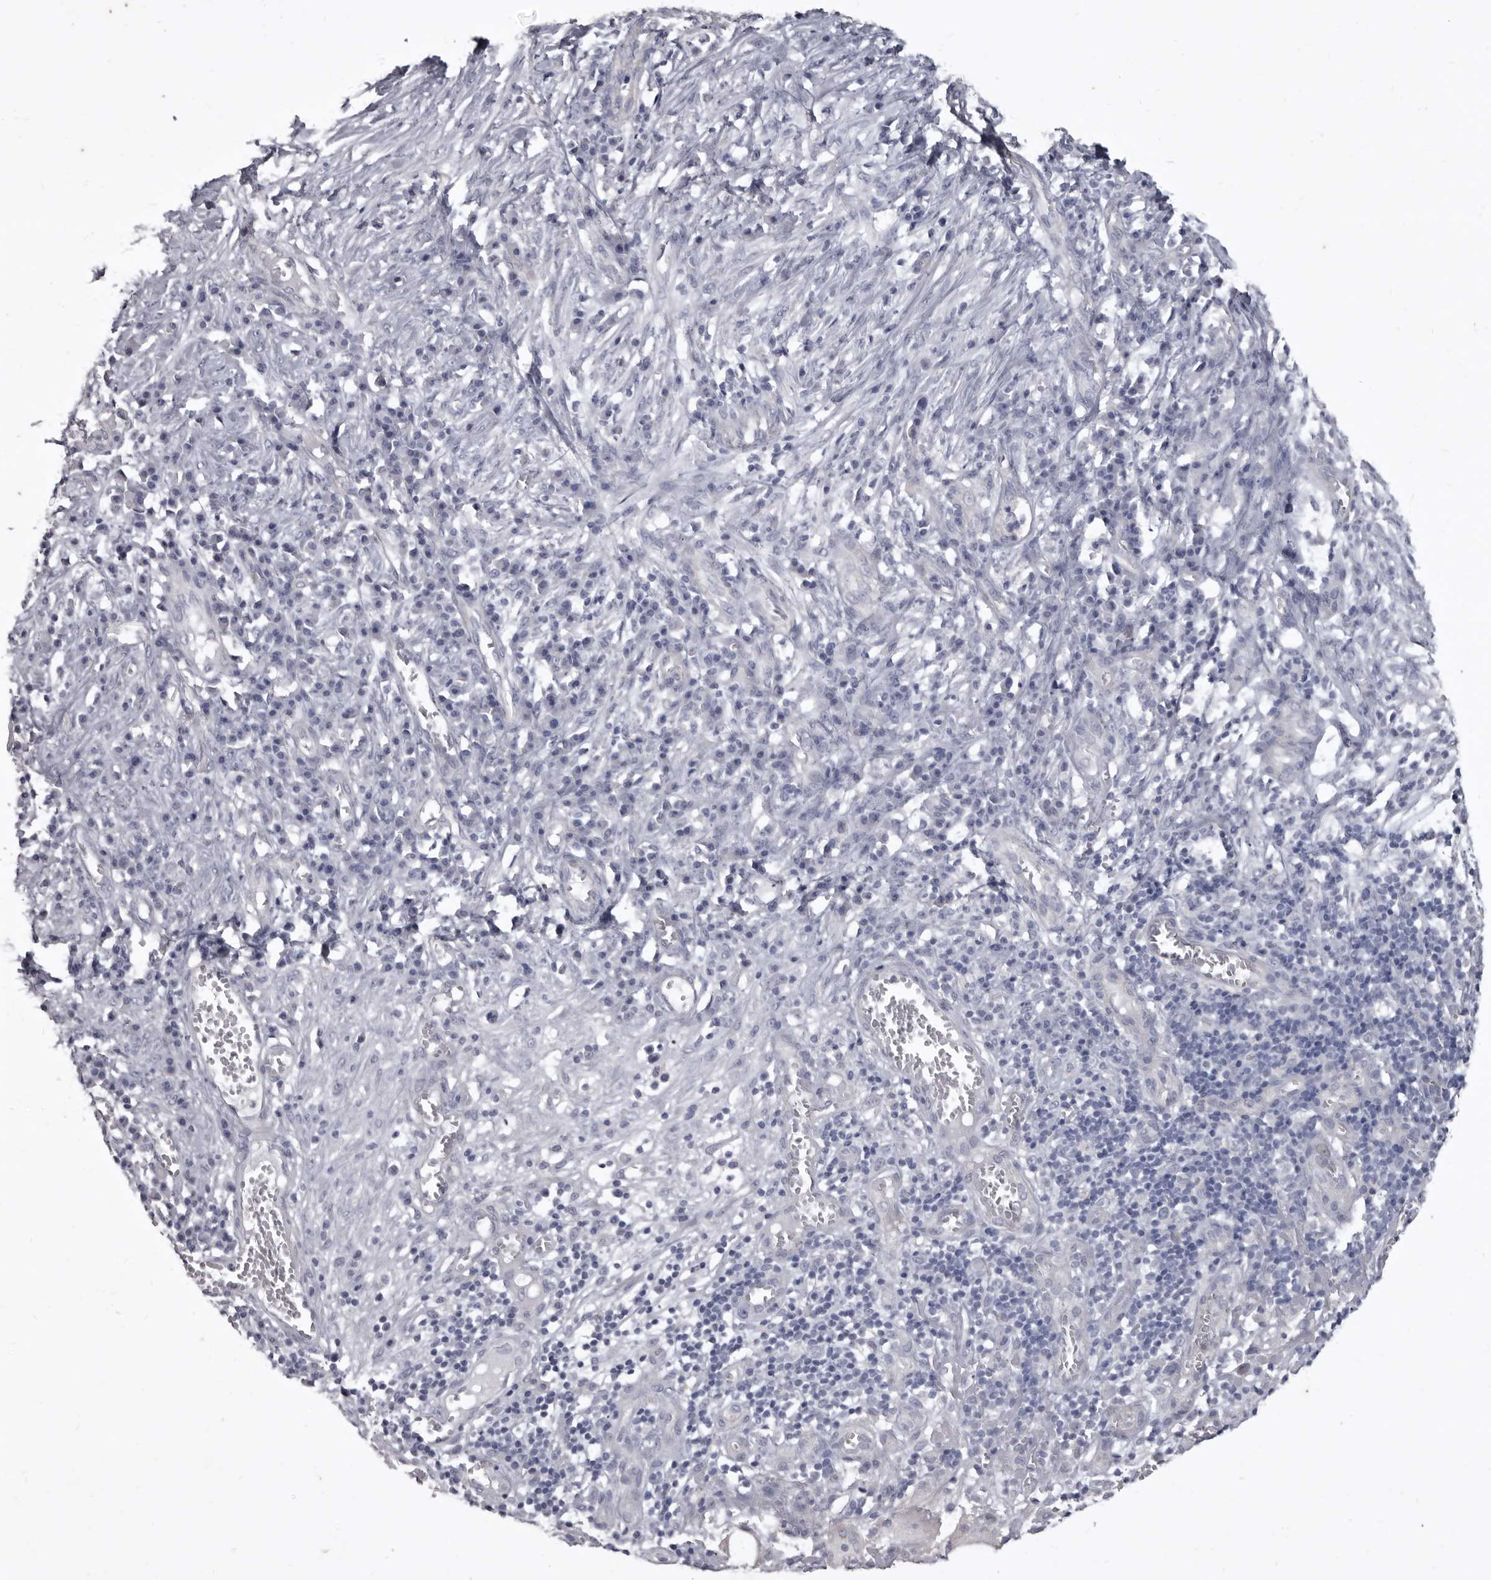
{"staining": {"intensity": "negative", "quantity": "none", "location": "none"}, "tissue": "skin cancer", "cell_type": "Tumor cells", "image_type": "cancer", "snomed": [{"axis": "morphology", "description": "Basal cell carcinoma"}, {"axis": "topography", "description": "Skin"}], "caption": "Immunohistochemistry (IHC) of skin cancer (basal cell carcinoma) shows no positivity in tumor cells.", "gene": "P2RX6", "patient": {"sex": "female", "age": 64}}